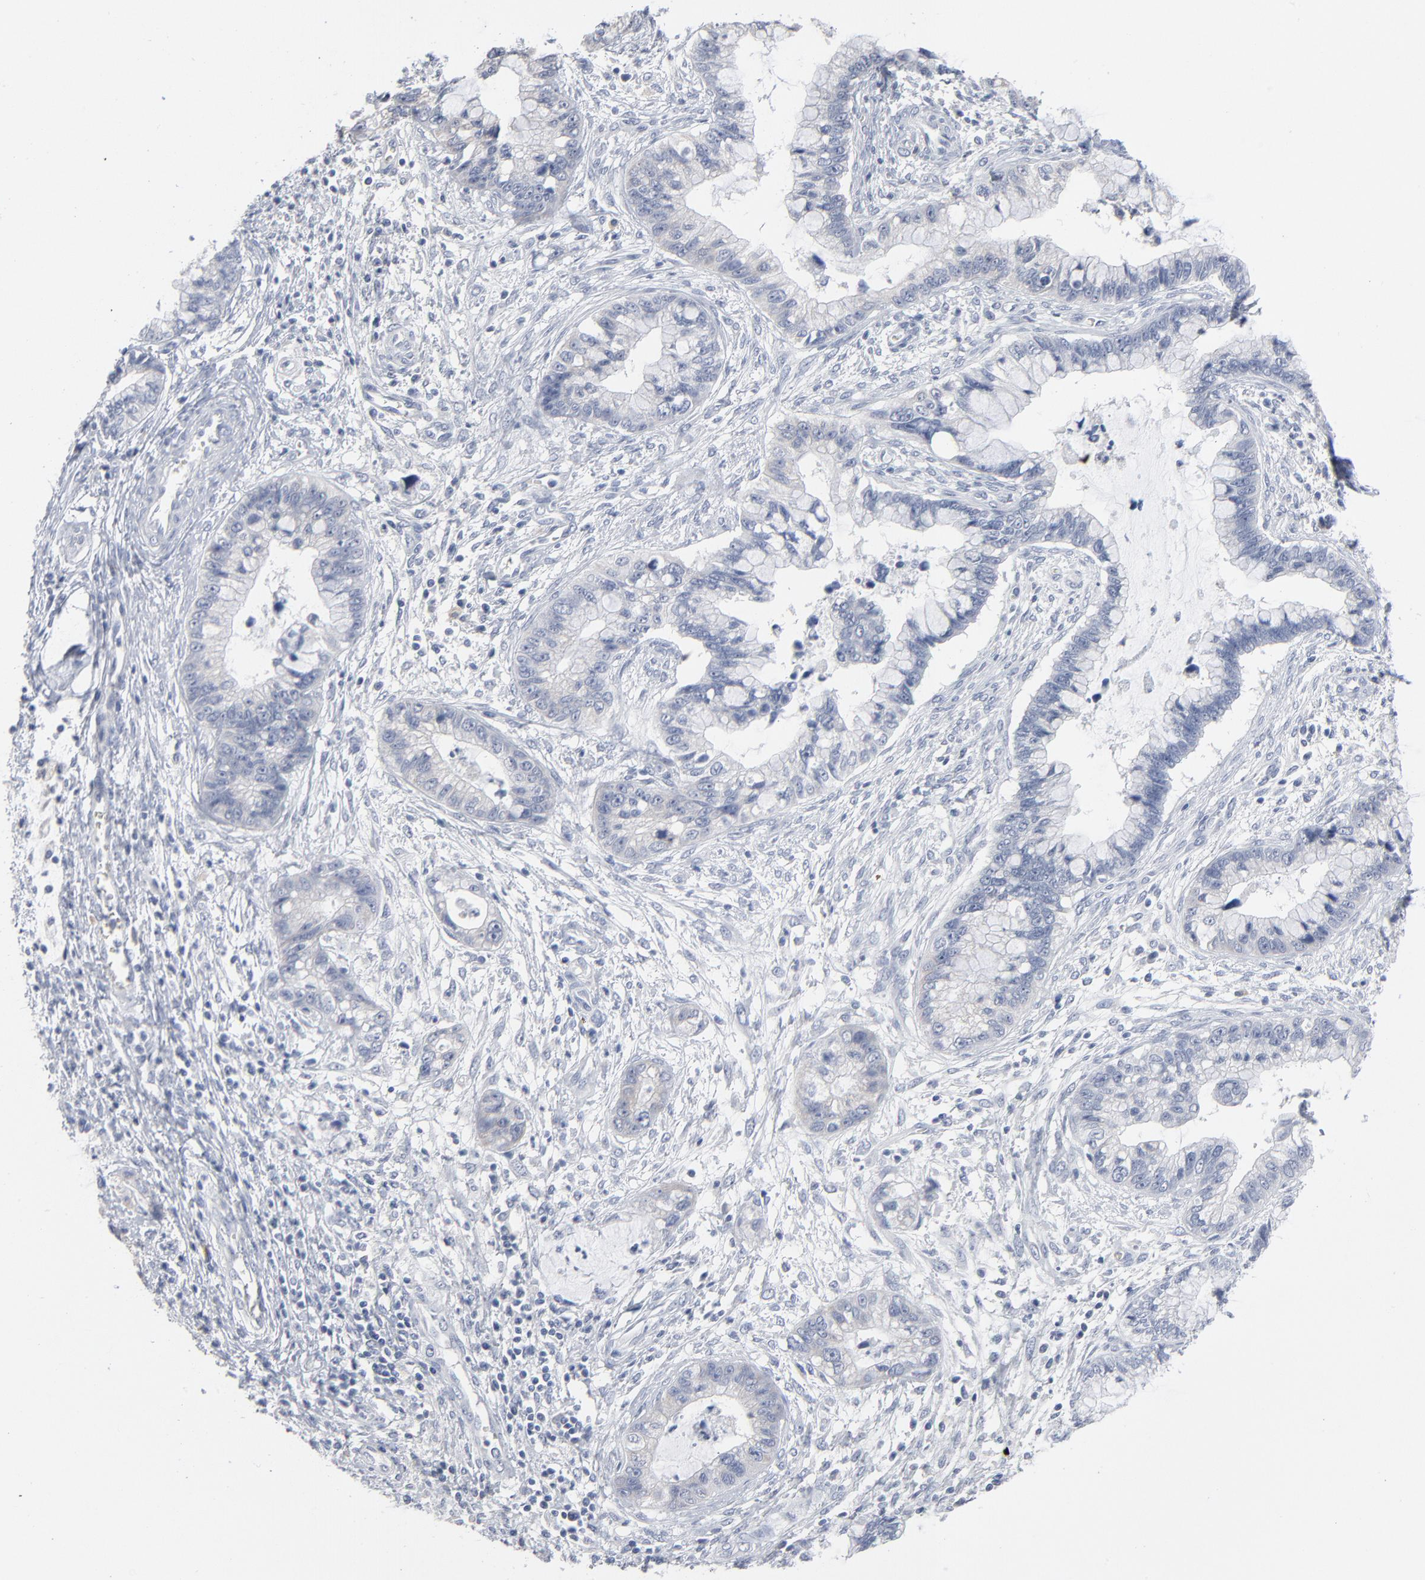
{"staining": {"intensity": "negative", "quantity": "none", "location": "none"}, "tissue": "cervical cancer", "cell_type": "Tumor cells", "image_type": "cancer", "snomed": [{"axis": "morphology", "description": "Adenocarcinoma, NOS"}, {"axis": "topography", "description": "Cervix"}], "caption": "Tumor cells are negative for brown protein staining in cervical cancer (adenocarcinoma). Nuclei are stained in blue.", "gene": "PAGE1", "patient": {"sex": "female", "age": 44}}